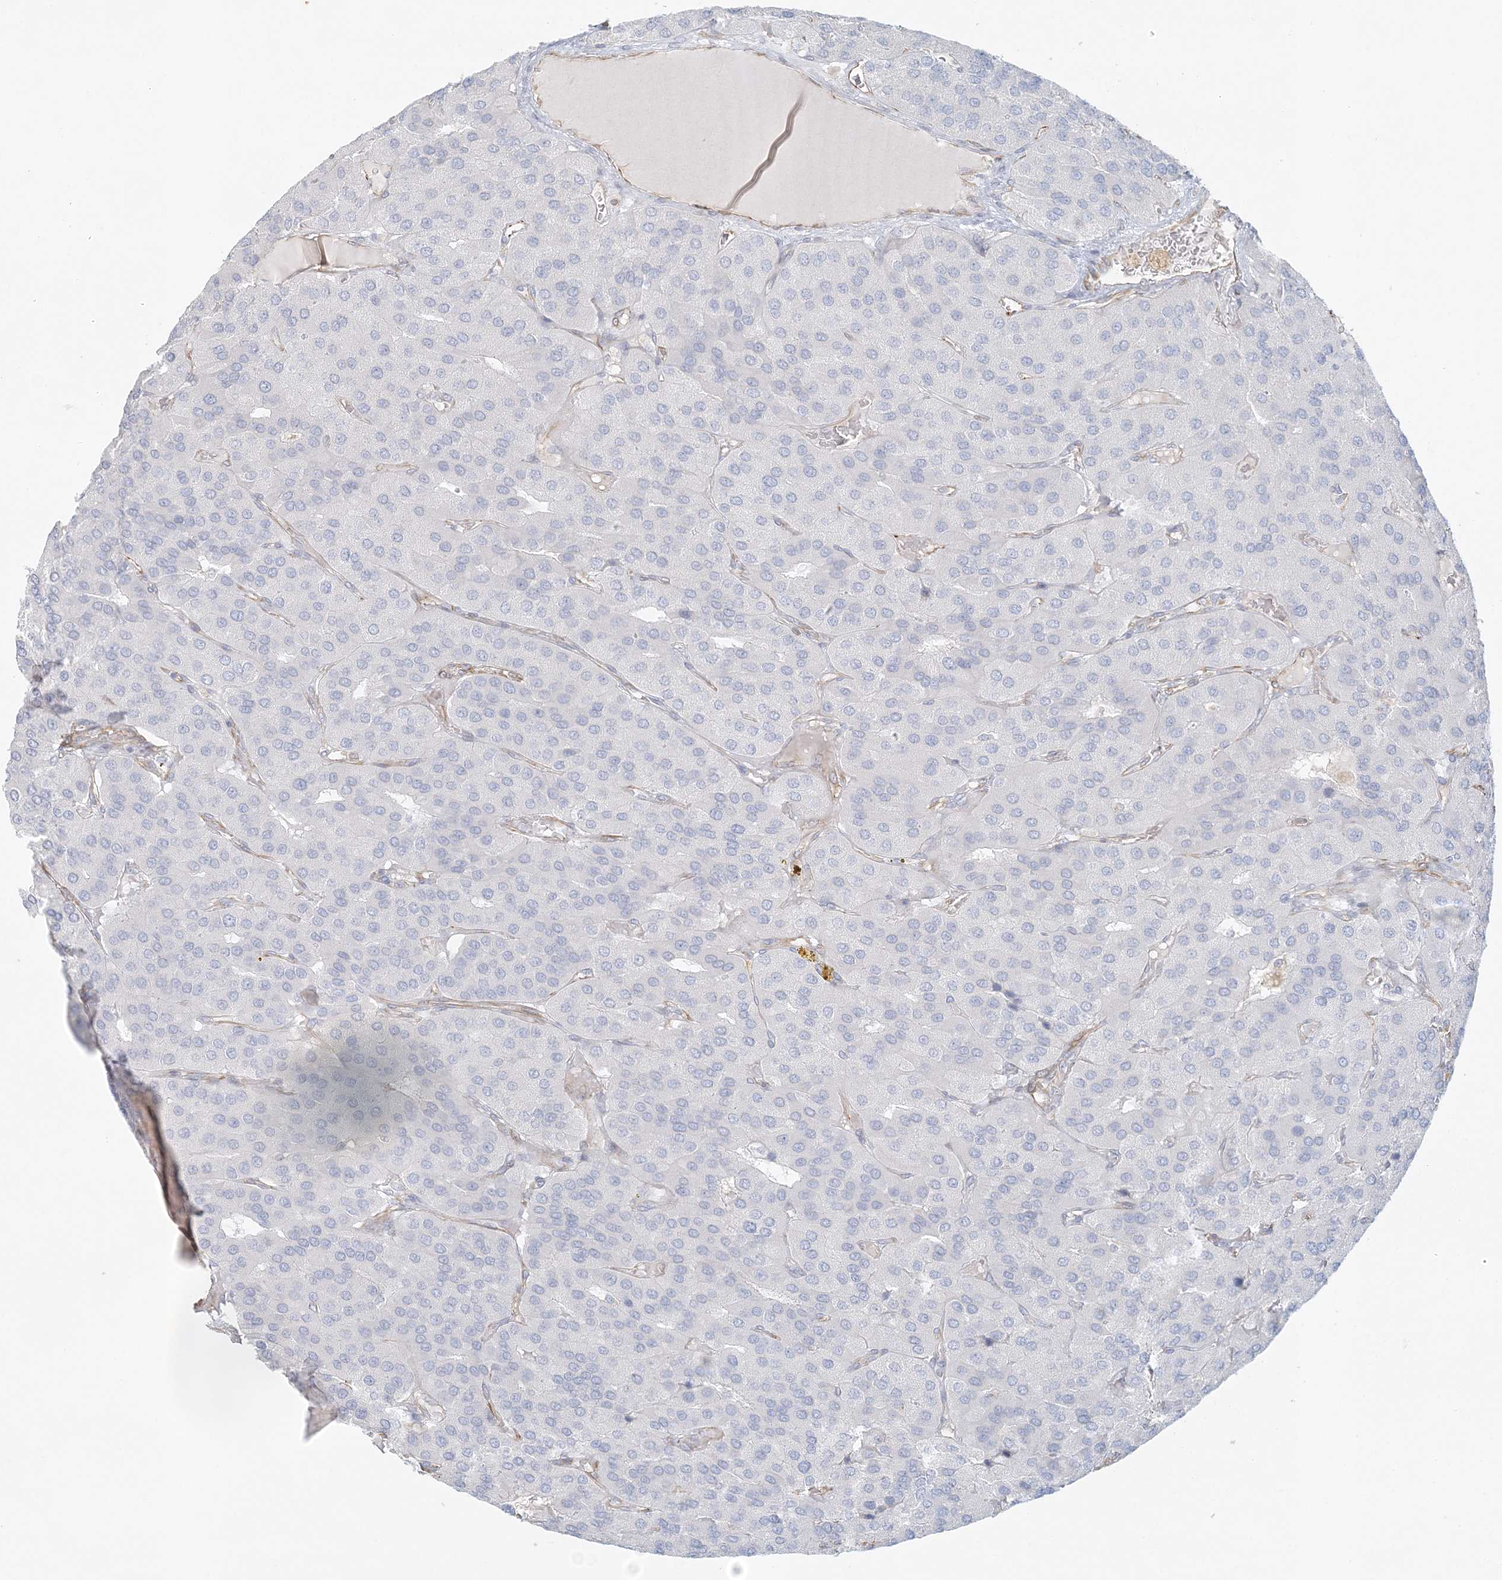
{"staining": {"intensity": "negative", "quantity": "none", "location": "none"}, "tissue": "parathyroid gland", "cell_type": "Glandular cells", "image_type": "normal", "snomed": [{"axis": "morphology", "description": "Normal tissue, NOS"}, {"axis": "morphology", "description": "Adenoma, NOS"}, {"axis": "topography", "description": "Parathyroid gland"}], "caption": "High power microscopy micrograph of an immunohistochemistry (IHC) photomicrograph of normal parathyroid gland, revealing no significant expression in glandular cells.", "gene": "DMRTB1", "patient": {"sex": "female", "age": 86}}